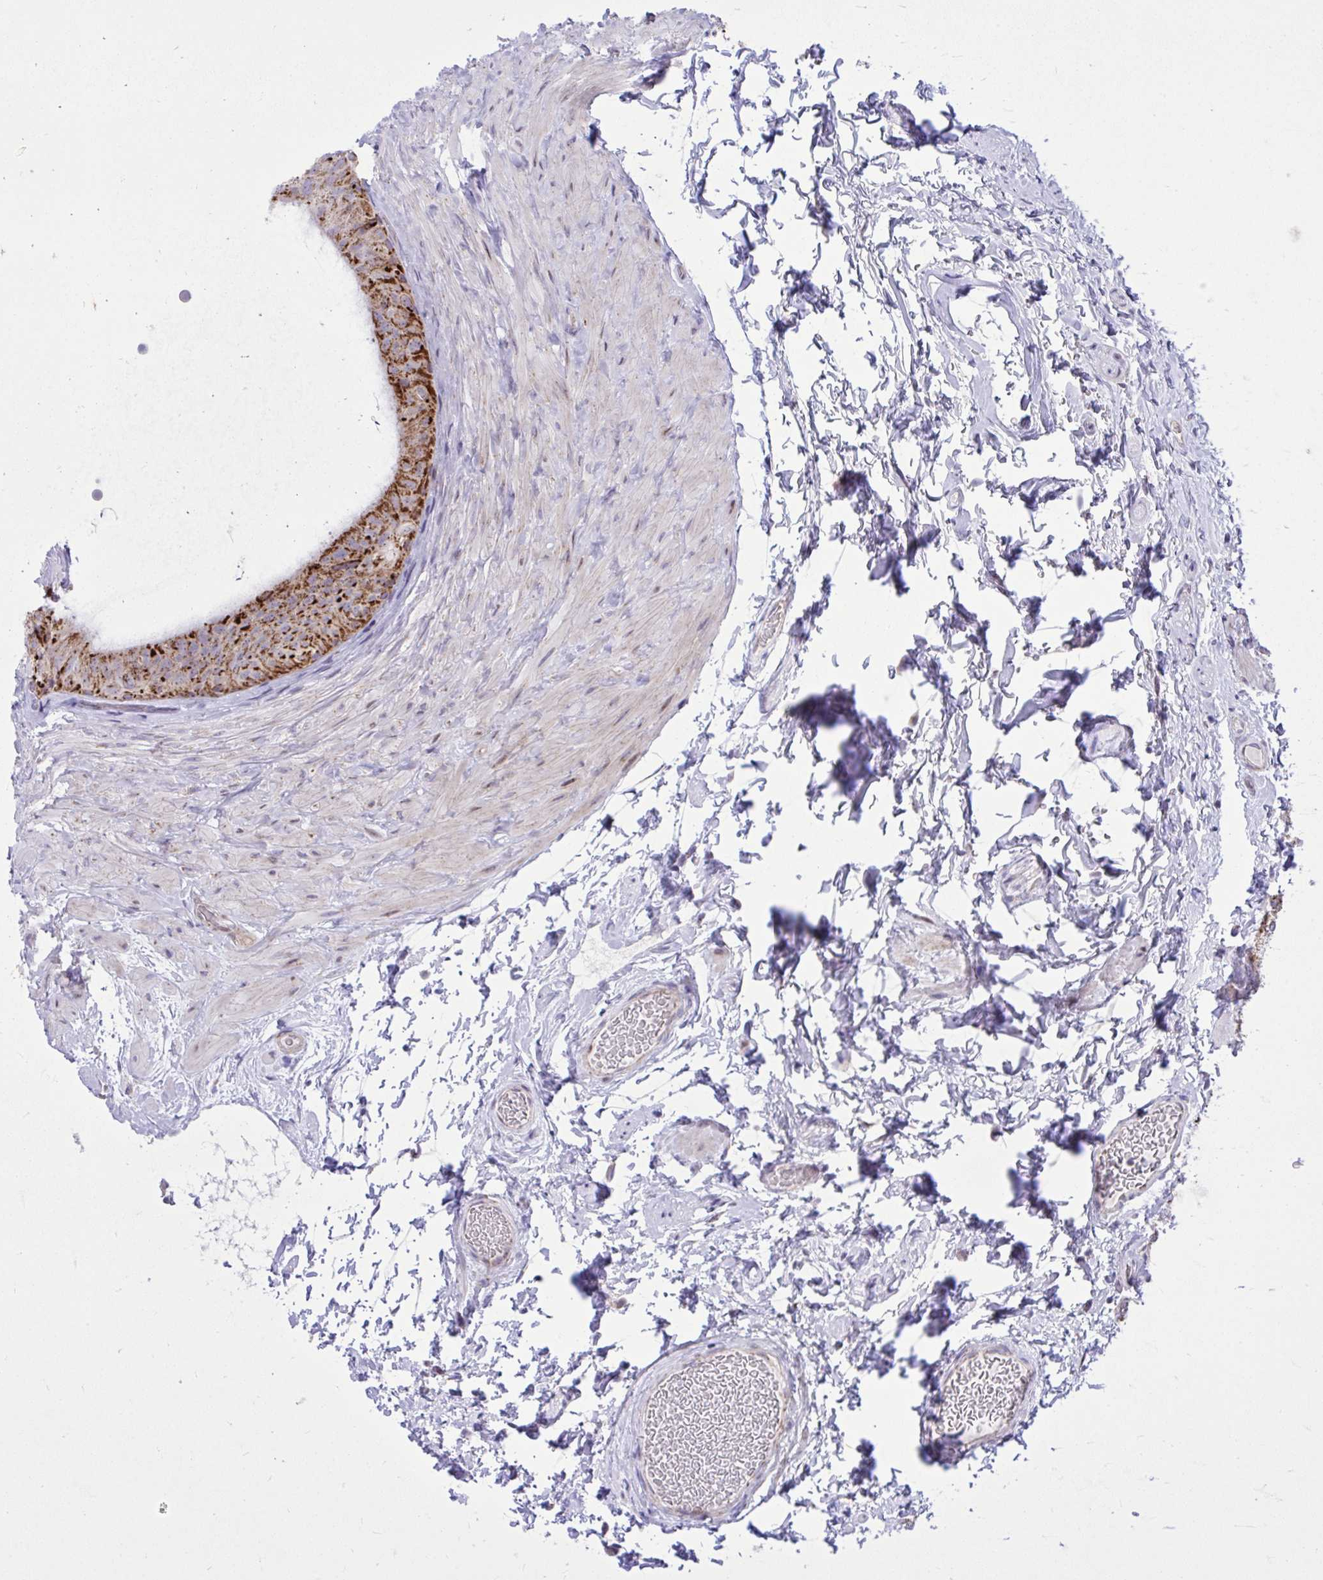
{"staining": {"intensity": "strong", "quantity": "<25%", "location": "cytoplasmic/membranous"}, "tissue": "epididymis", "cell_type": "Glandular cells", "image_type": "normal", "snomed": [{"axis": "morphology", "description": "Normal tissue, NOS"}, {"axis": "topography", "description": "Epididymis, spermatic cord, NOS"}, {"axis": "topography", "description": "Epididymis"}], "caption": "An image of epididymis stained for a protein exhibits strong cytoplasmic/membranous brown staining in glandular cells.", "gene": "GPRIN3", "patient": {"sex": "male", "age": 31}}